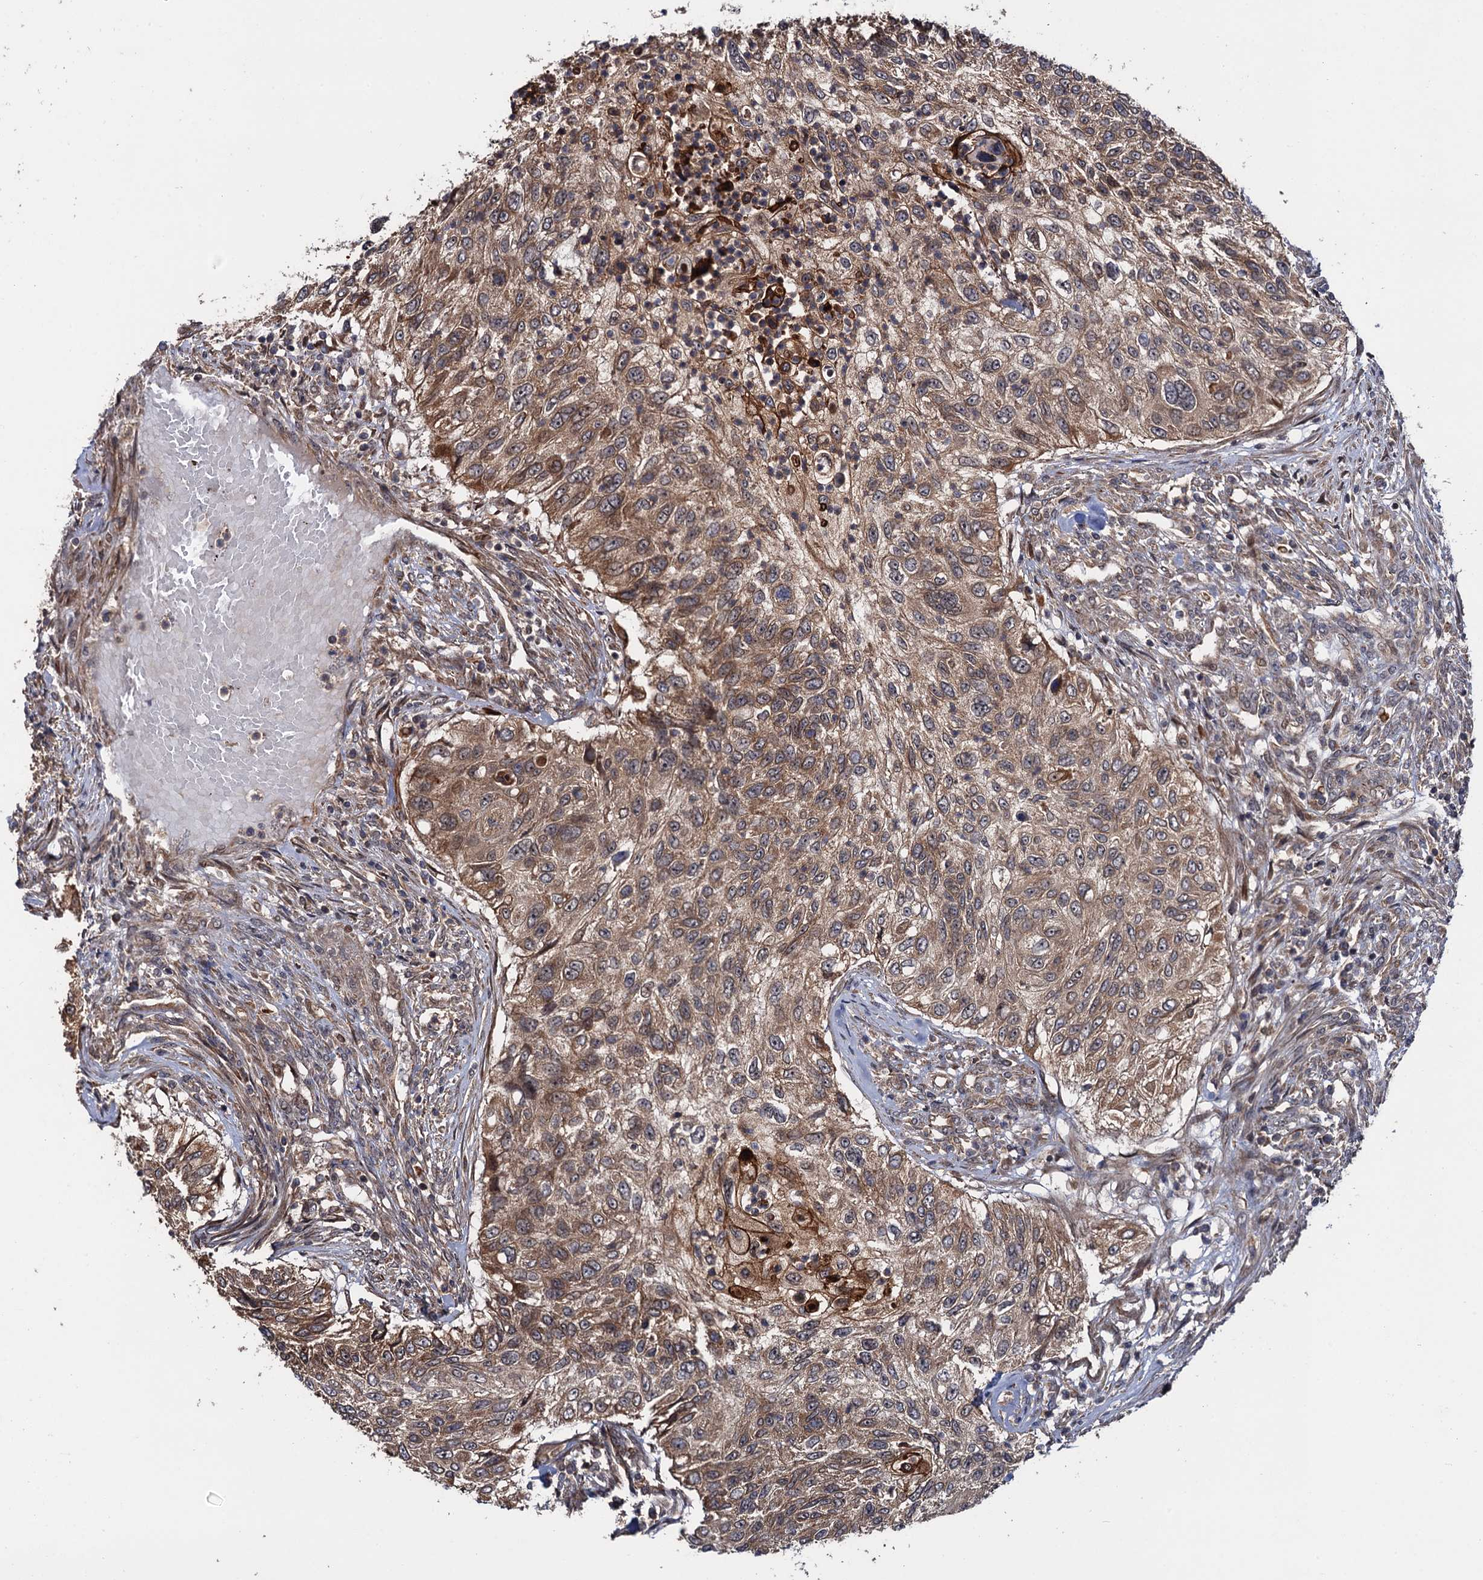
{"staining": {"intensity": "moderate", "quantity": ">75%", "location": "cytoplasmic/membranous"}, "tissue": "urothelial cancer", "cell_type": "Tumor cells", "image_type": "cancer", "snomed": [{"axis": "morphology", "description": "Urothelial carcinoma, High grade"}, {"axis": "topography", "description": "Urinary bladder"}], "caption": "Protein analysis of urothelial cancer tissue shows moderate cytoplasmic/membranous expression in approximately >75% of tumor cells.", "gene": "FSIP1", "patient": {"sex": "female", "age": 60}}